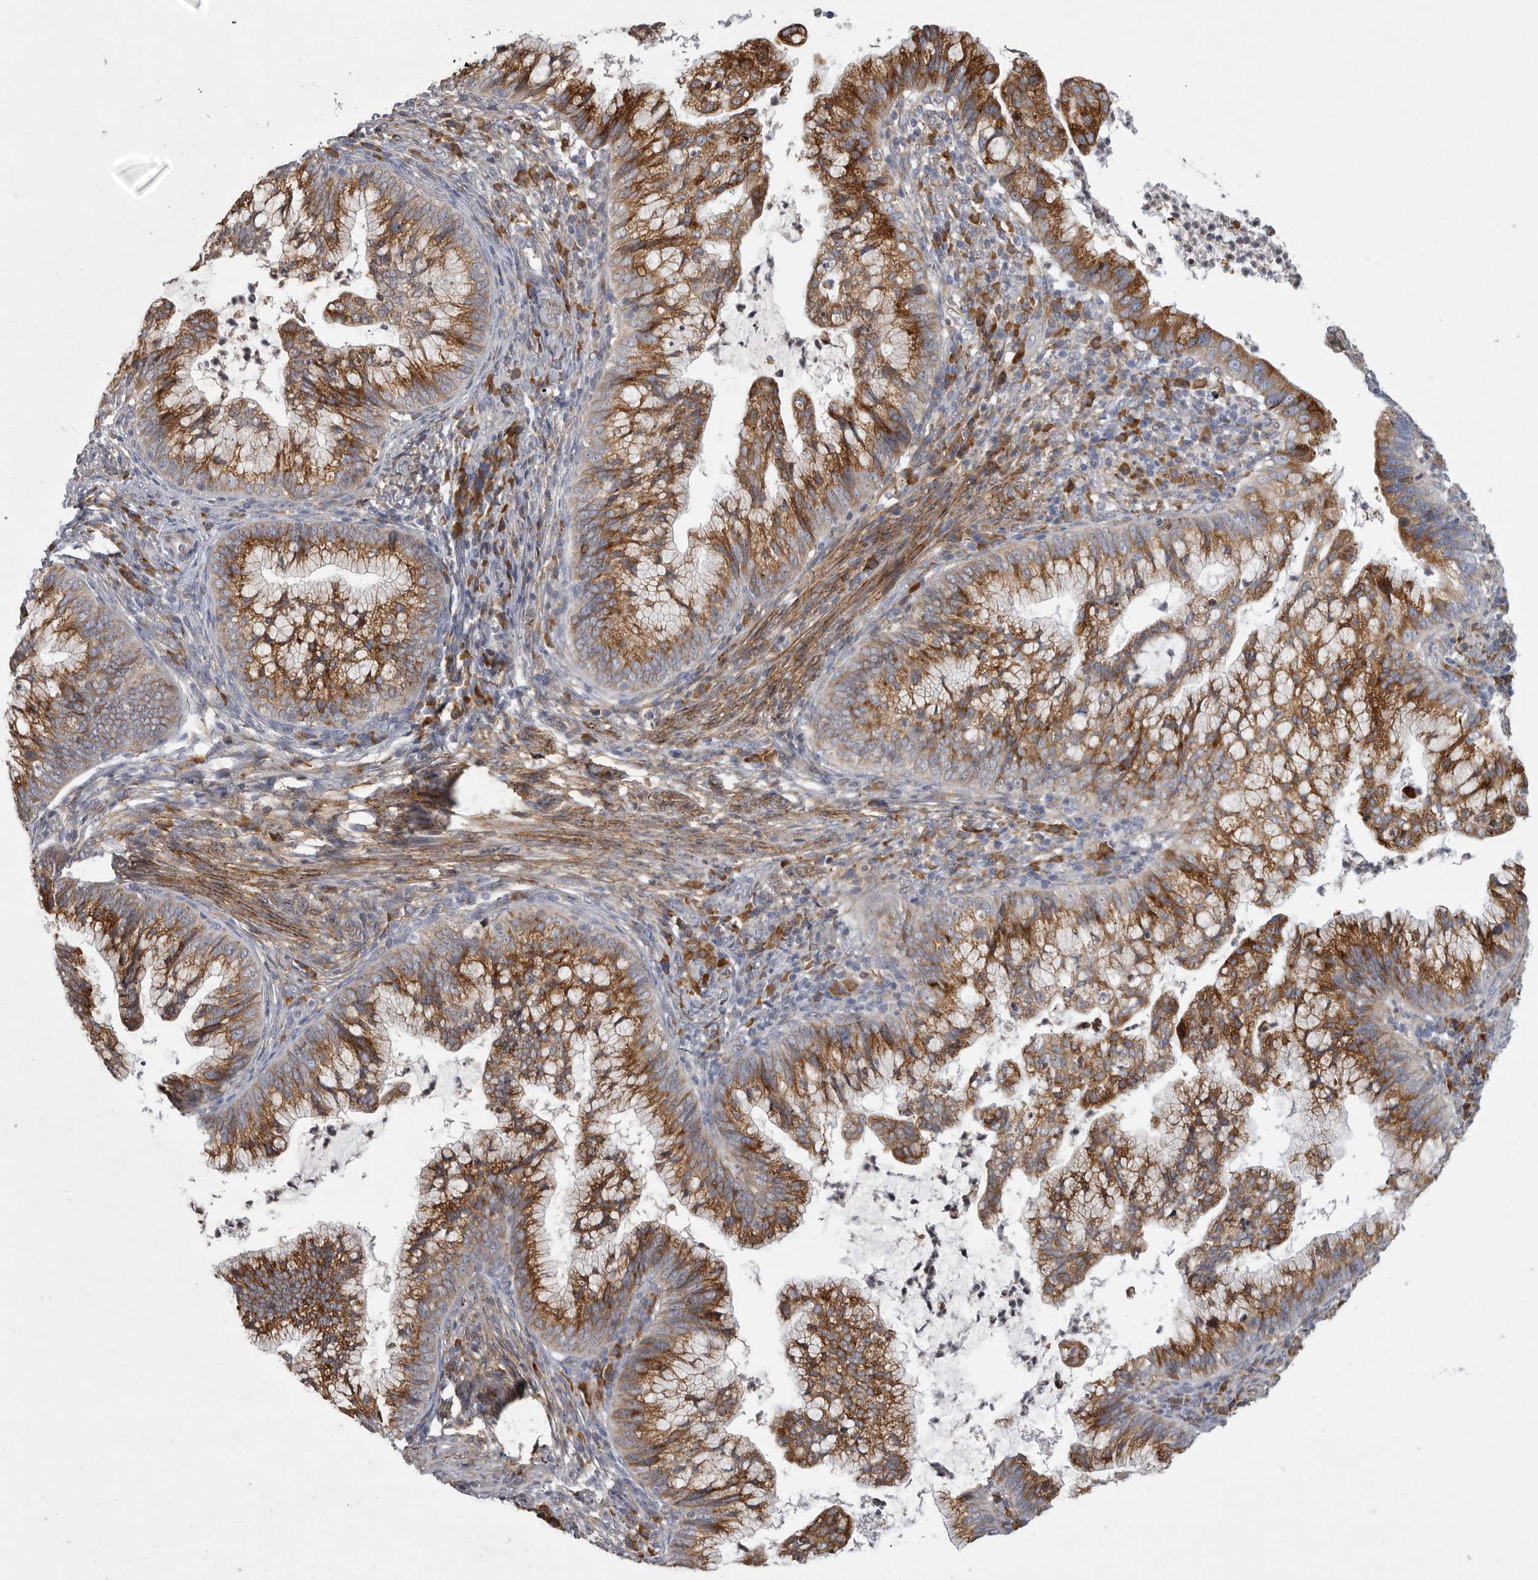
{"staining": {"intensity": "strong", "quantity": ">75%", "location": "cytoplasmic/membranous"}, "tissue": "cervical cancer", "cell_type": "Tumor cells", "image_type": "cancer", "snomed": [{"axis": "morphology", "description": "Adenocarcinoma, NOS"}, {"axis": "topography", "description": "Cervix"}], "caption": "This histopathology image reveals cervical adenocarcinoma stained with IHC to label a protein in brown. The cytoplasmic/membranous of tumor cells show strong positivity for the protein. Nuclei are counter-stained blue.", "gene": "MINPP1", "patient": {"sex": "female", "age": 36}}